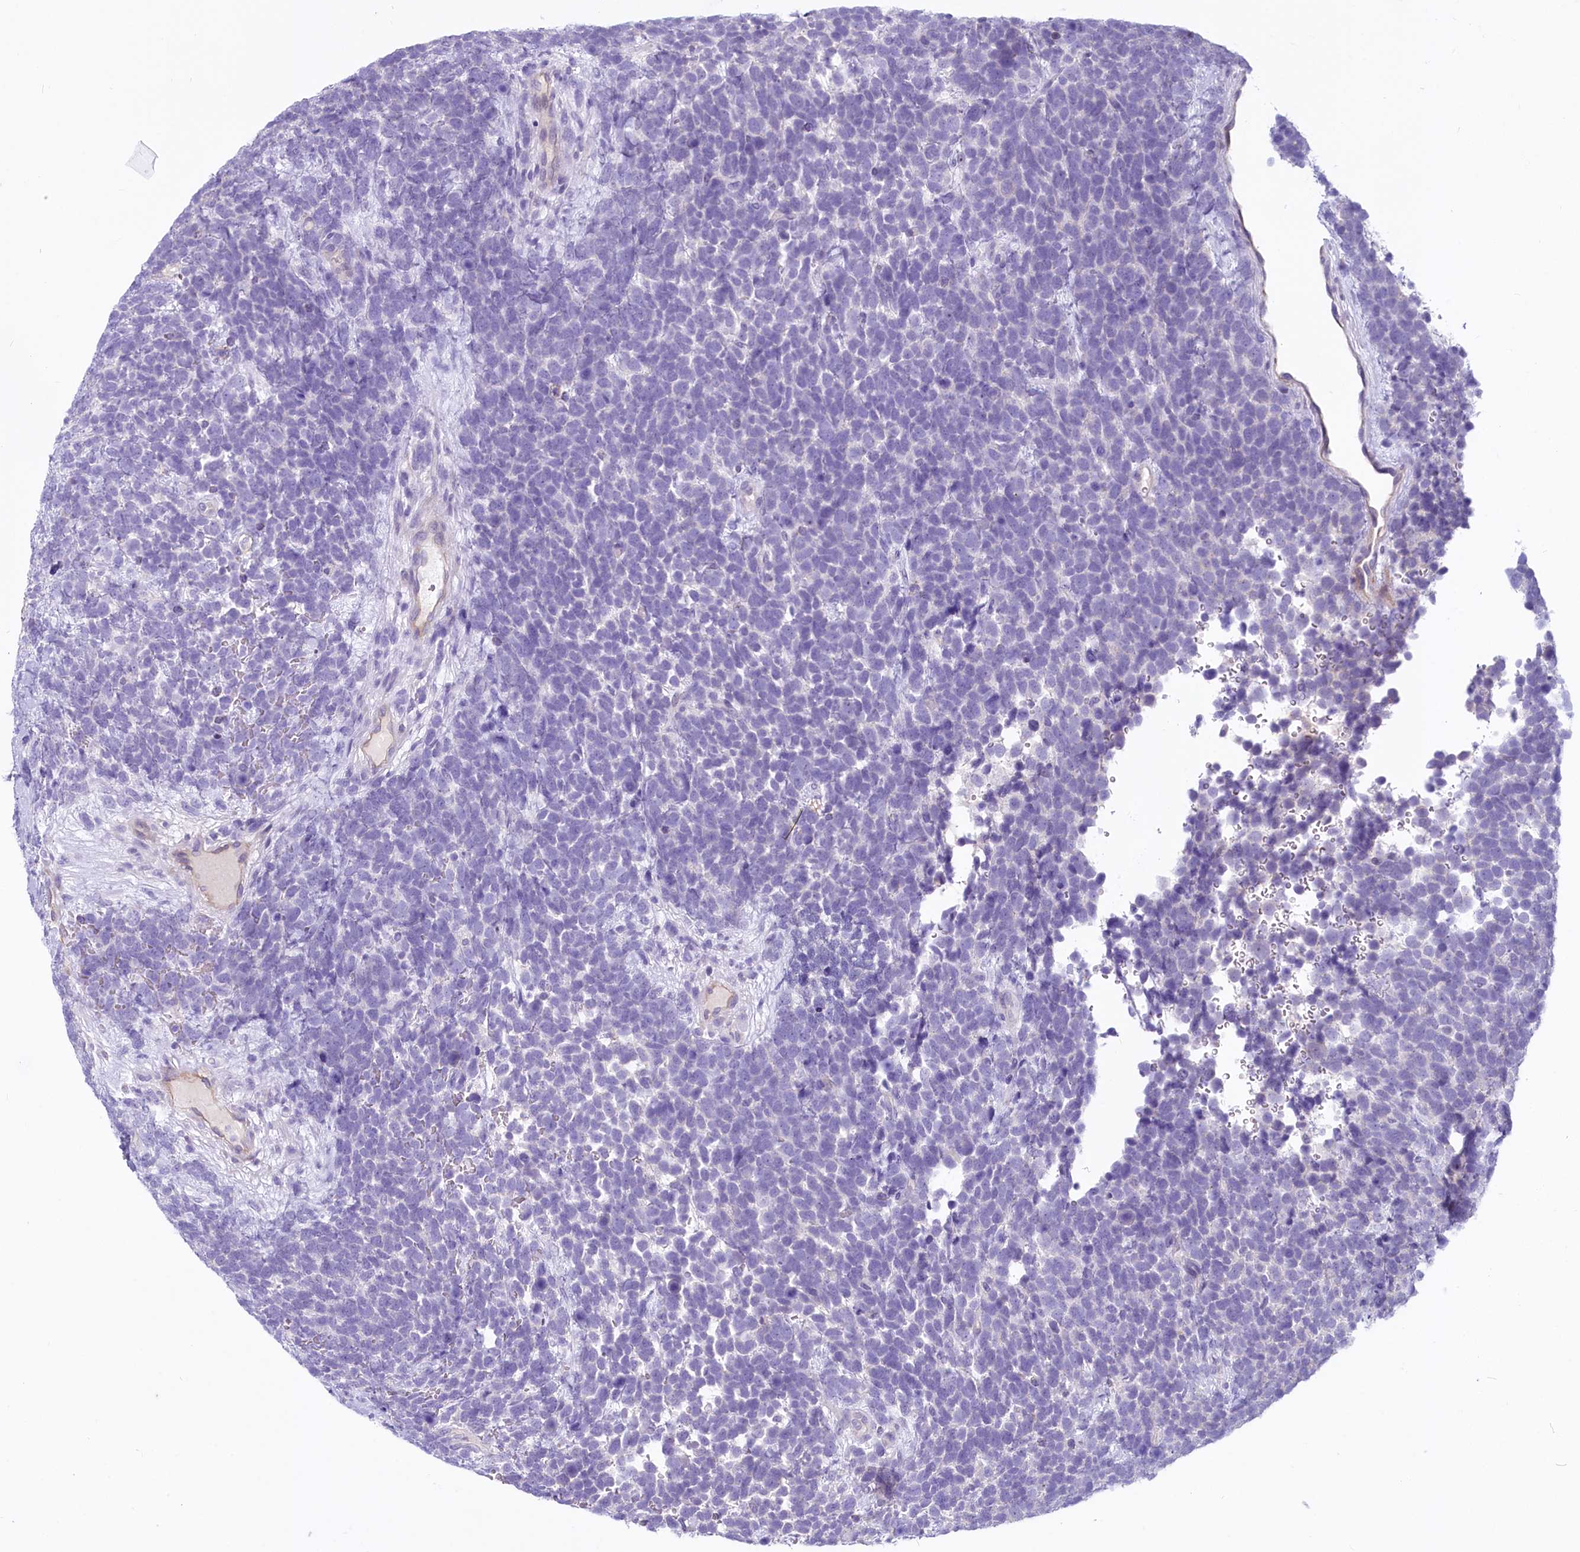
{"staining": {"intensity": "negative", "quantity": "none", "location": "none"}, "tissue": "urothelial cancer", "cell_type": "Tumor cells", "image_type": "cancer", "snomed": [{"axis": "morphology", "description": "Urothelial carcinoma, High grade"}, {"axis": "topography", "description": "Urinary bladder"}], "caption": "The IHC image has no significant positivity in tumor cells of urothelial cancer tissue.", "gene": "PROCR", "patient": {"sex": "female", "age": 82}}